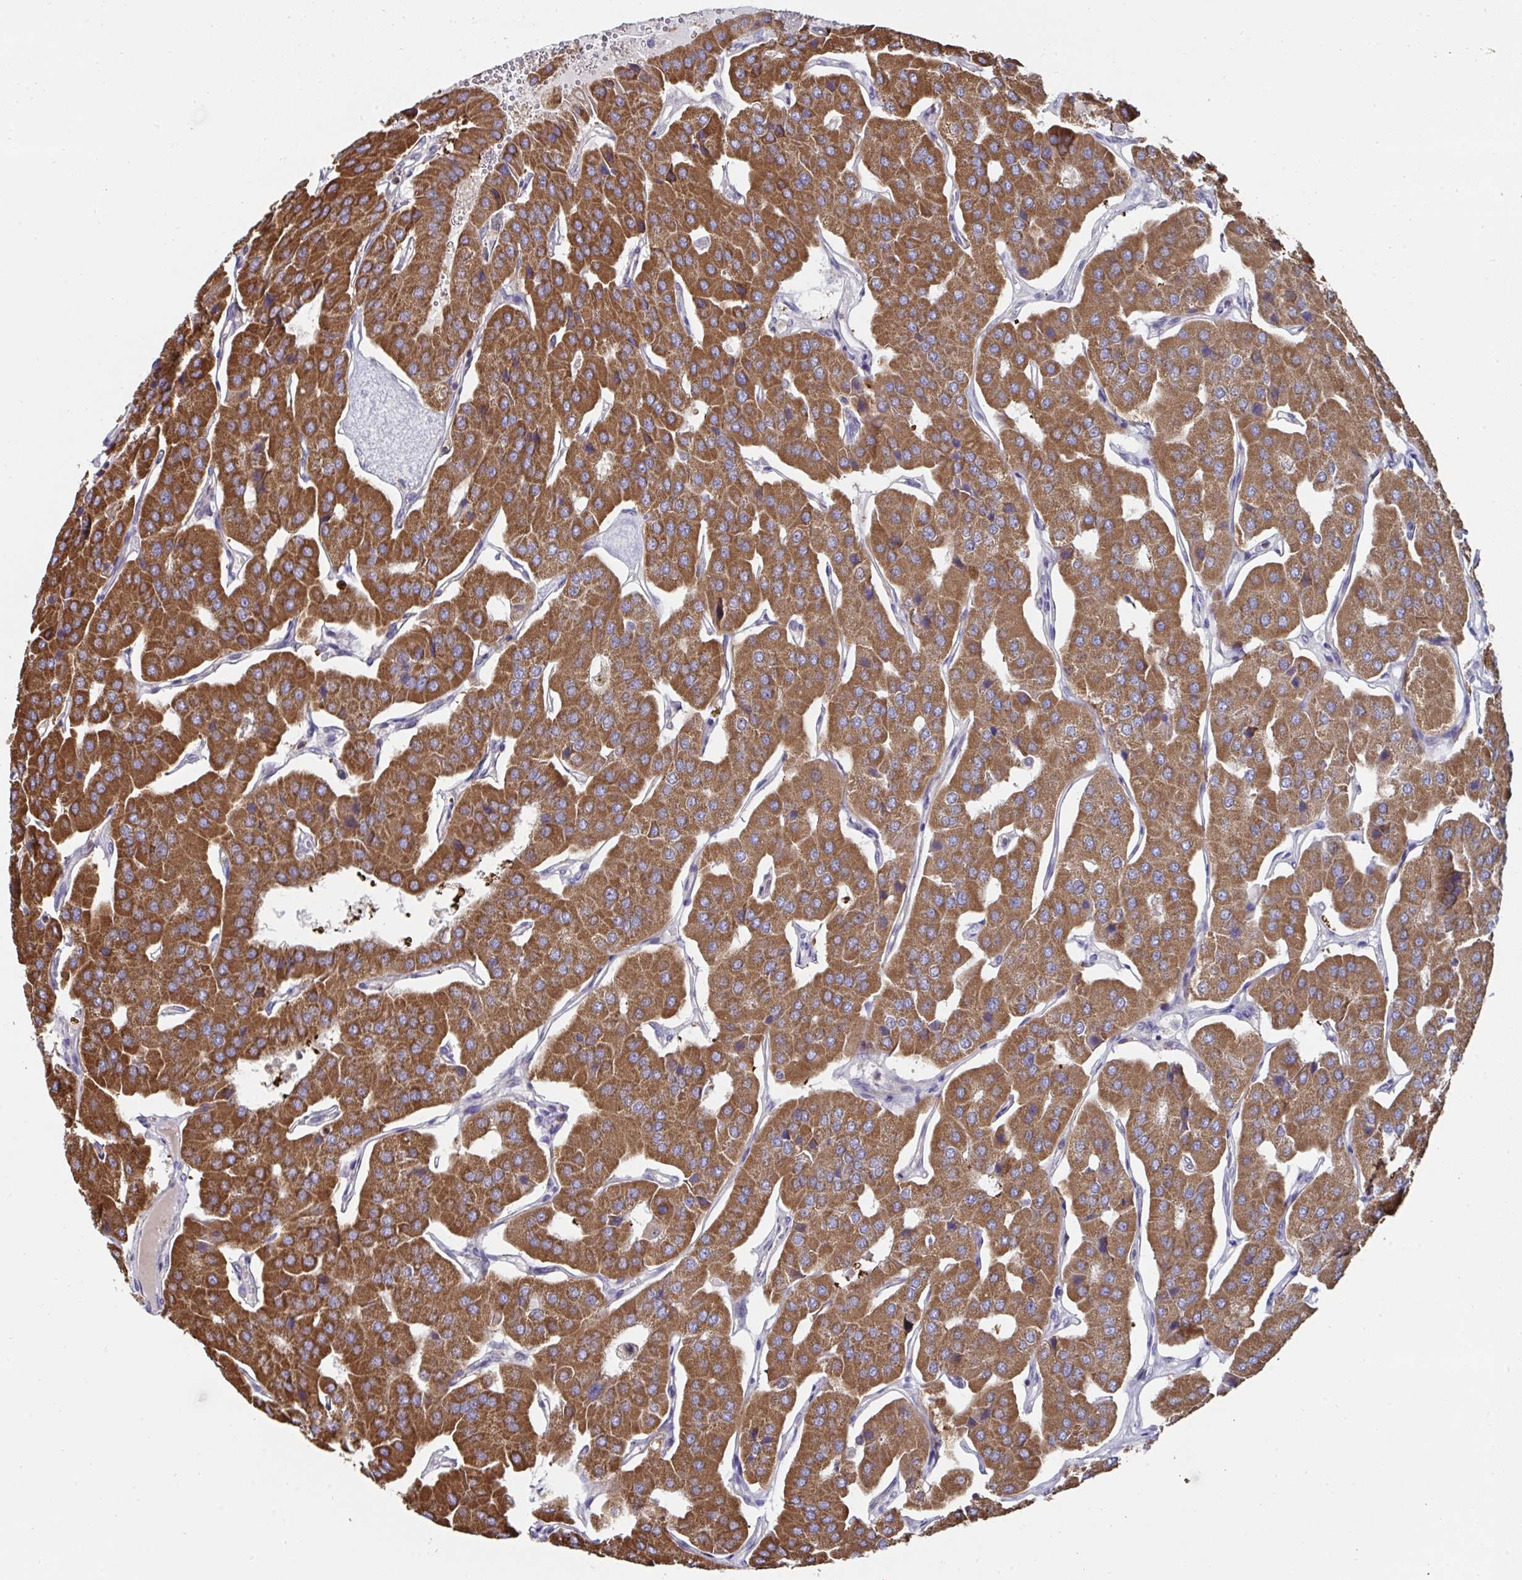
{"staining": {"intensity": "strong", "quantity": ">75%", "location": "cytoplasmic/membranous"}, "tissue": "parathyroid gland", "cell_type": "Glandular cells", "image_type": "normal", "snomed": [{"axis": "morphology", "description": "Normal tissue, NOS"}, {"axis": "morphology", "description": "Adenoma, NOS"}, {"axis": "topography", "description": "Parathyroid gland"}], "caption": "This micrograph displays unremarkable parathyroid gland stained with immunohistochemistry (IHC) to label a protein in brown. The cytoplasmic/membranous of glandular cells show strong positivity for the protein. Nuclei are counter-stained blue.", "gene": "DZANK1", "patient": {"sex": "female", "age": 86}}